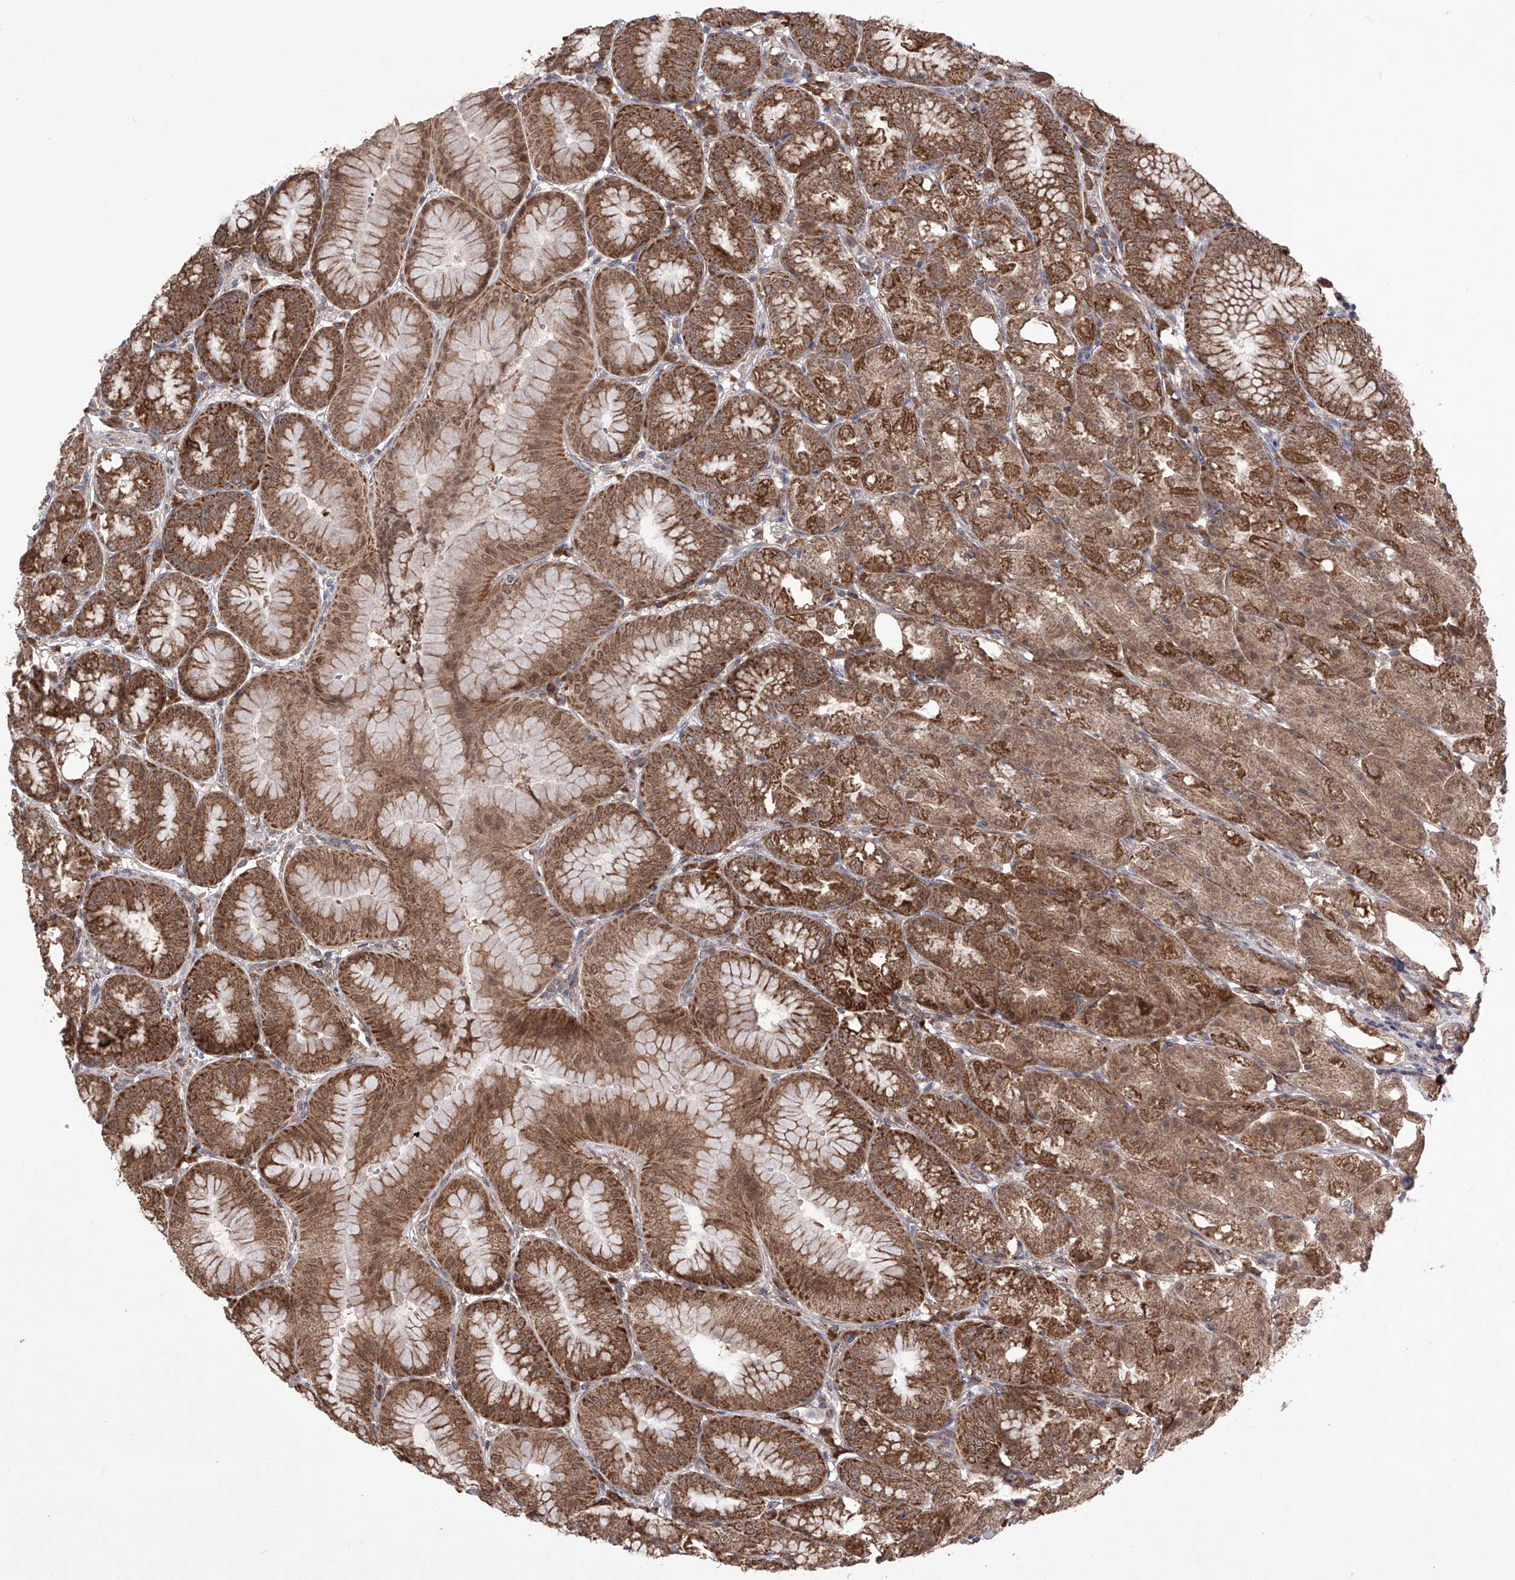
{"staining": {"intensity": "strong", "quantity": ">75%", "location": "cytoplasmic/membranous,nuclear"}, "tissue": "stomach", "cell_type": "Glandular cells", "image_type": "normal", "snomed": [{"axis": "morphology", "description": "Normal tissue, NOS"}, {"axis": "topography", "description": "Stomach, lower"}], "caption": "This image demonstrates immunohistochemistry (IHC) staining of unremarkable human stomach, with high strong cytoplasmic/membranous,nuclear positivity in approximately >75% of glandular cells.", "gene": "SDHAF4", "patient": {"sex": "male", "age": 71}}